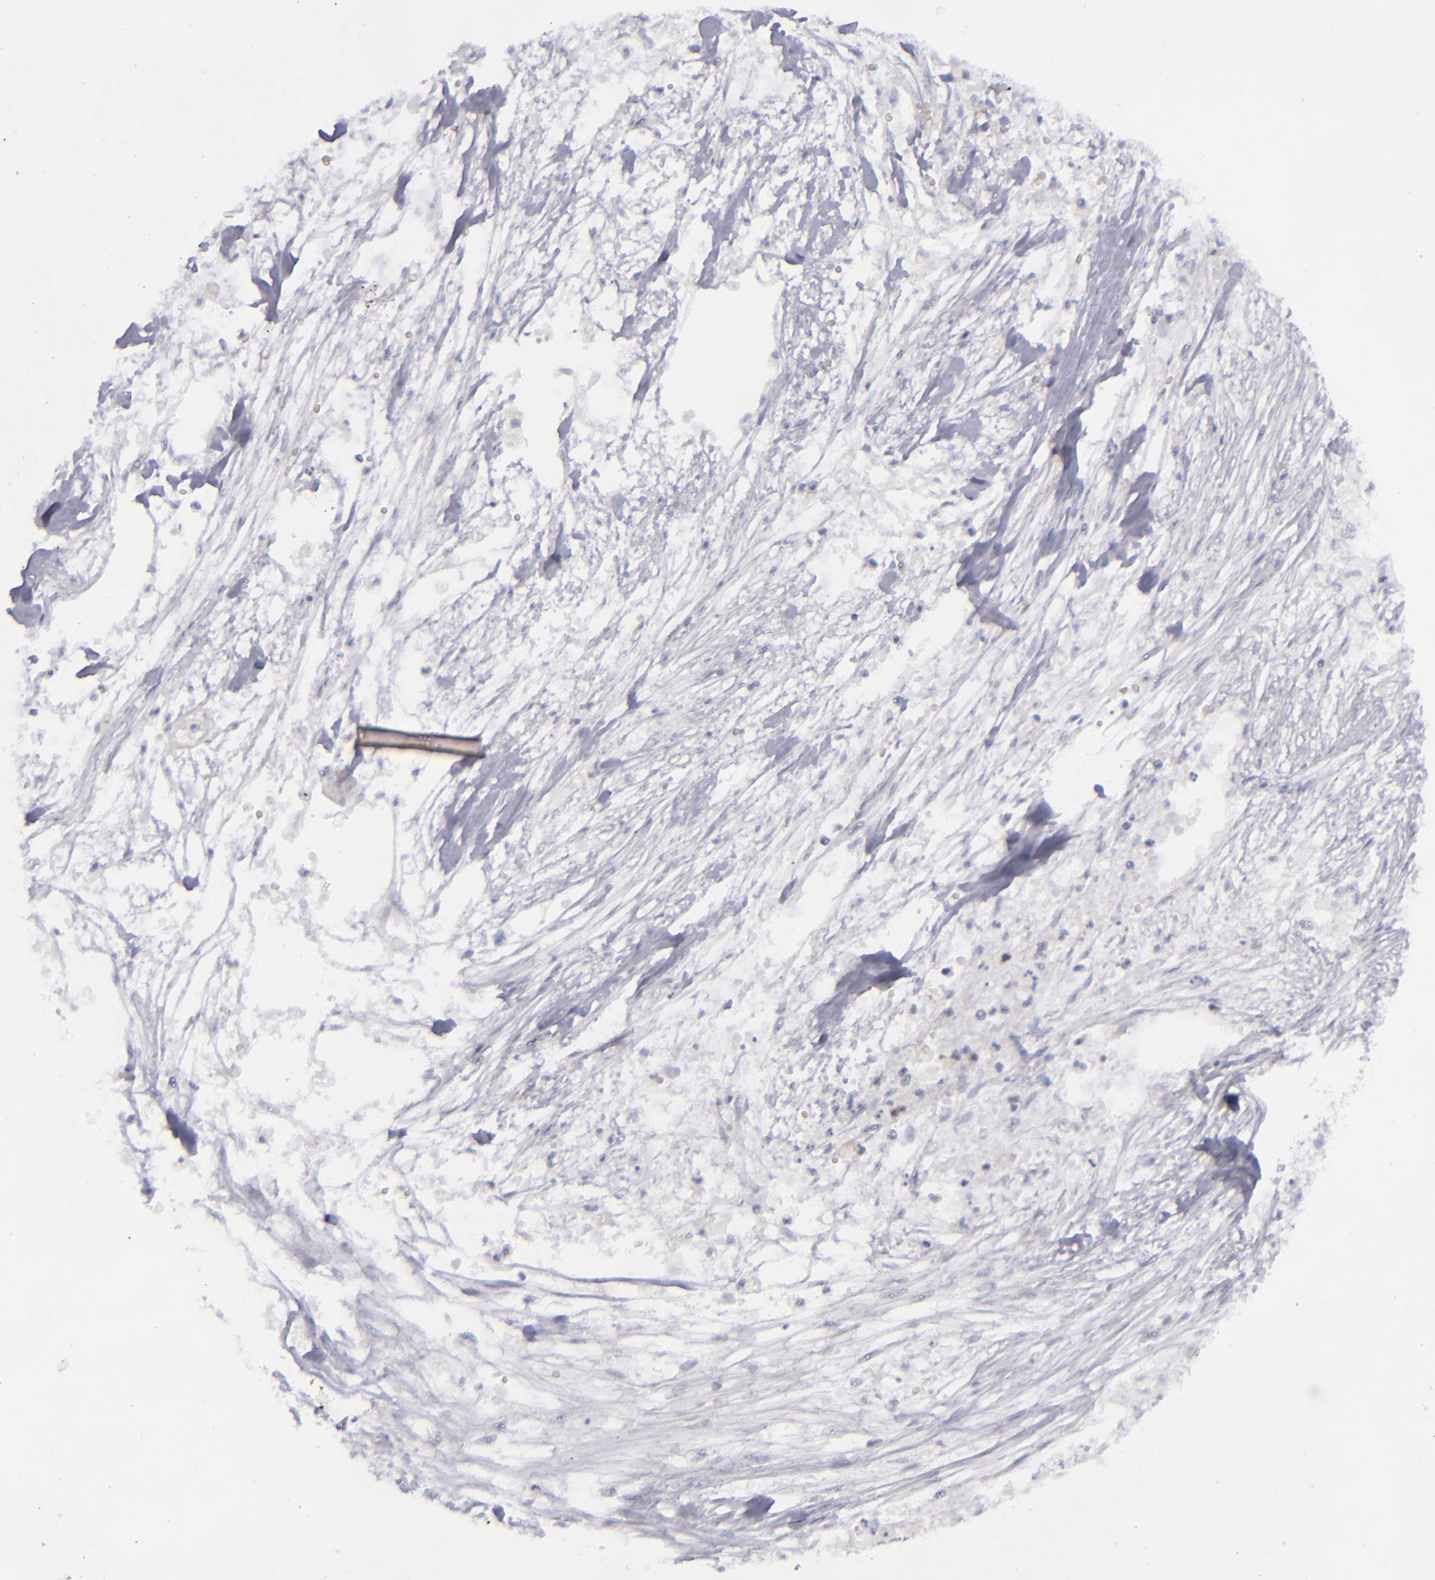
{"staining": {"intensity": "negative", "quantity": "none", "location": "none"}, "tissue": "pancreatic cancer", "cell_type": "Tumor cells", "image_type": "cancer", "snomed": [{"axis": "morphology", "description": "Adenocarcinoma, NOS"}, {"axis": "topography", "description": "Pancreas"}], "caption": "High magnification brightfield microscopy of pancreatic cancer stained with DAB (3,3'-diaminobenzidine) (brown) and counterstained with hematoxylin (blue): tumor cells show no significant positivity.", "gene": "CD27", "patient": {"sex": "male", "age": 79}}